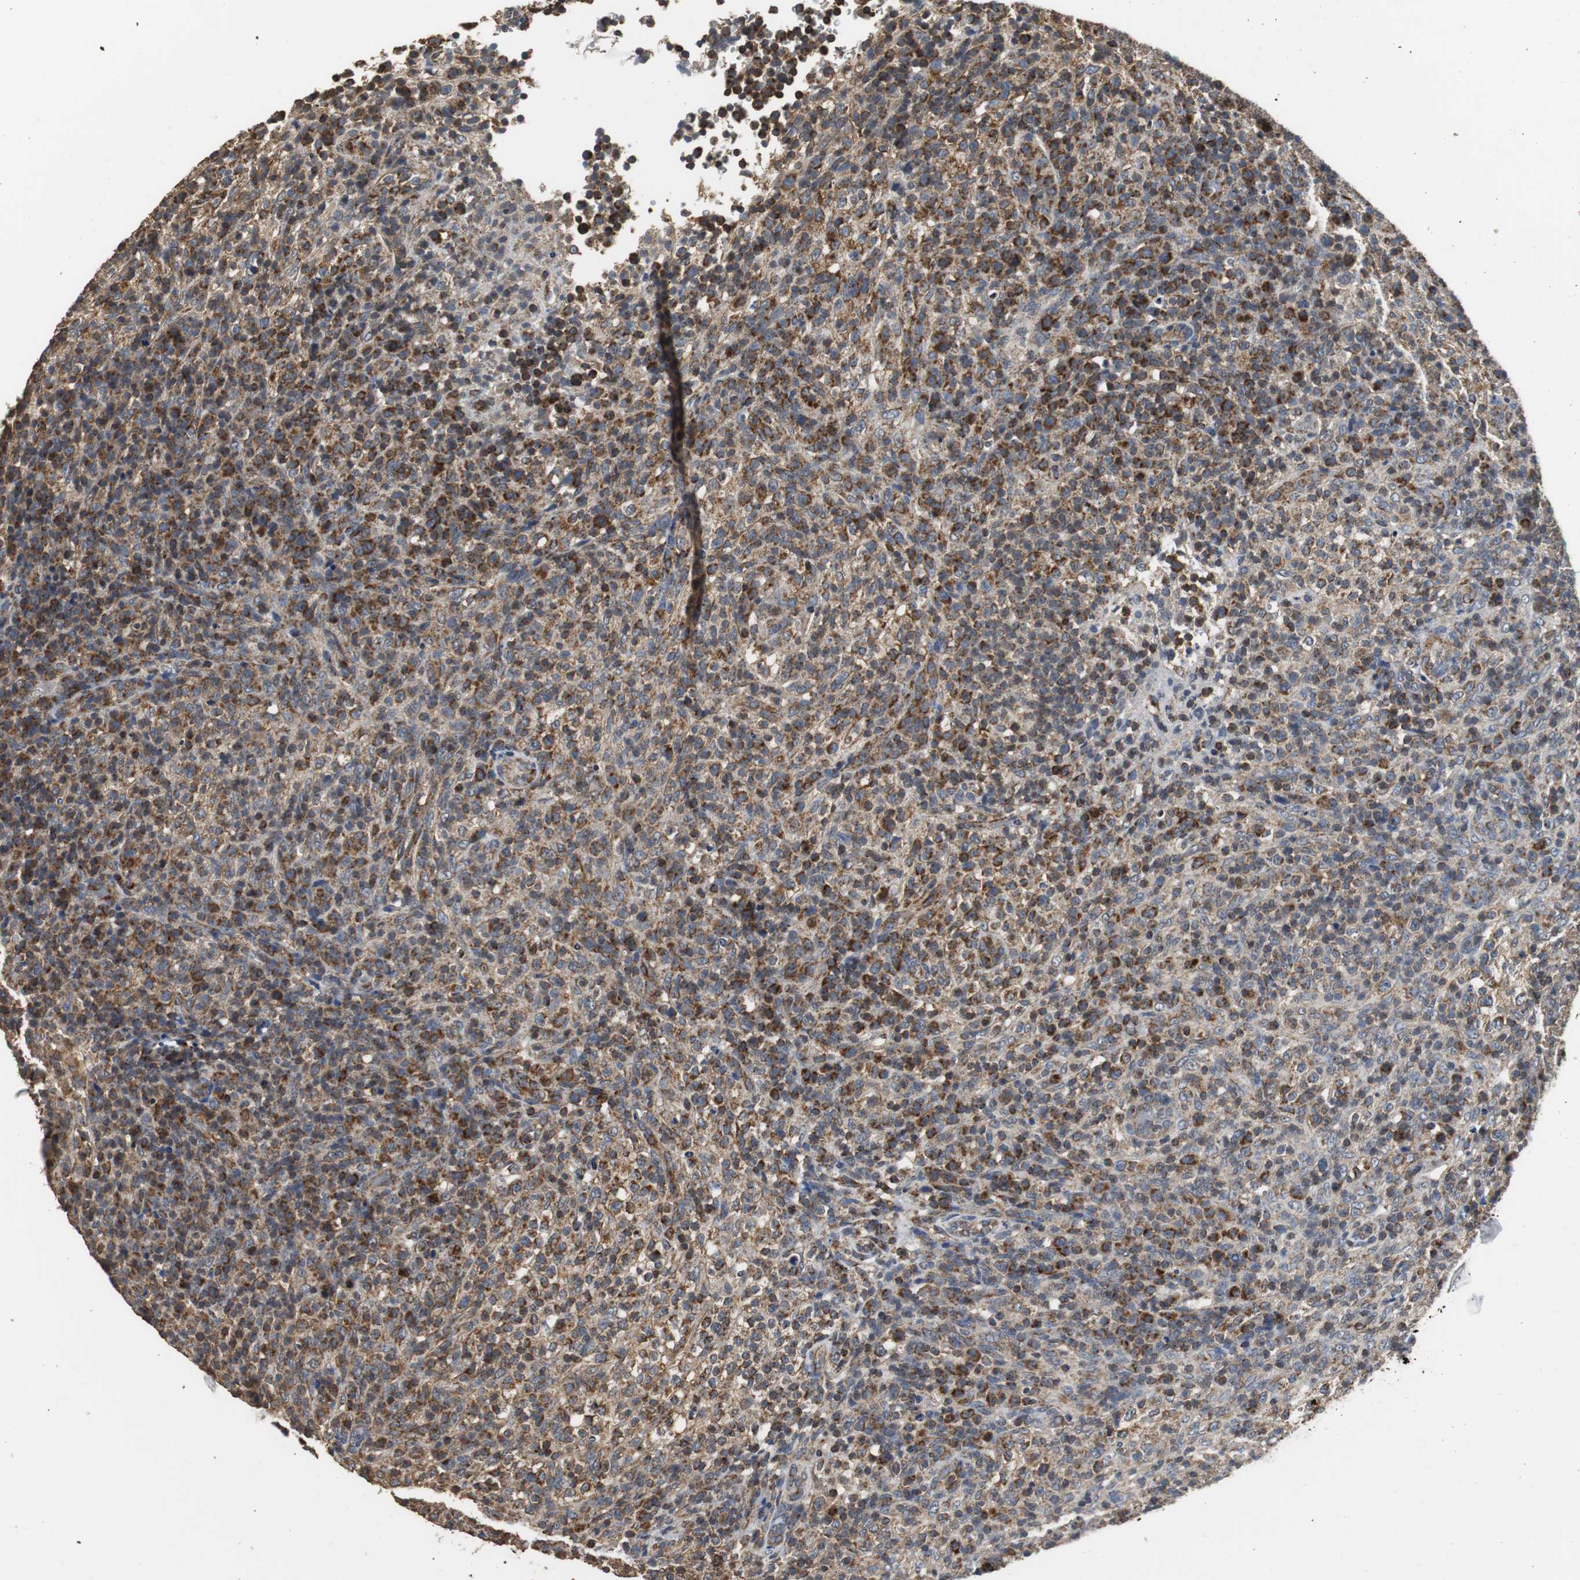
{"staining": {"intensity": "moderate", "quantity": "<25%", "location": "cytoplasmic/membranous"}, "tissue": "lymphoma", "cell_type": "Tumor cells", "image_type": "cancer", "snomed": [{"axis": "morphology", "description": "Malignant lymphoma, non-Hodgkin's type, High grade"}, {"axis": "topography", "description": "Lymph node"}], "caption": "Immunohistochemistry (IHC) (DAB (3,3'-diaminobenzidine)) staining of high-grade malignant lymphoma, non-Hodgkin's type shows moderate cytoplasmic/membranous protein expression in approximately <25% of tumor cells.", "gene": "NNT", "patient": {"sex": "female", "age": 76}}